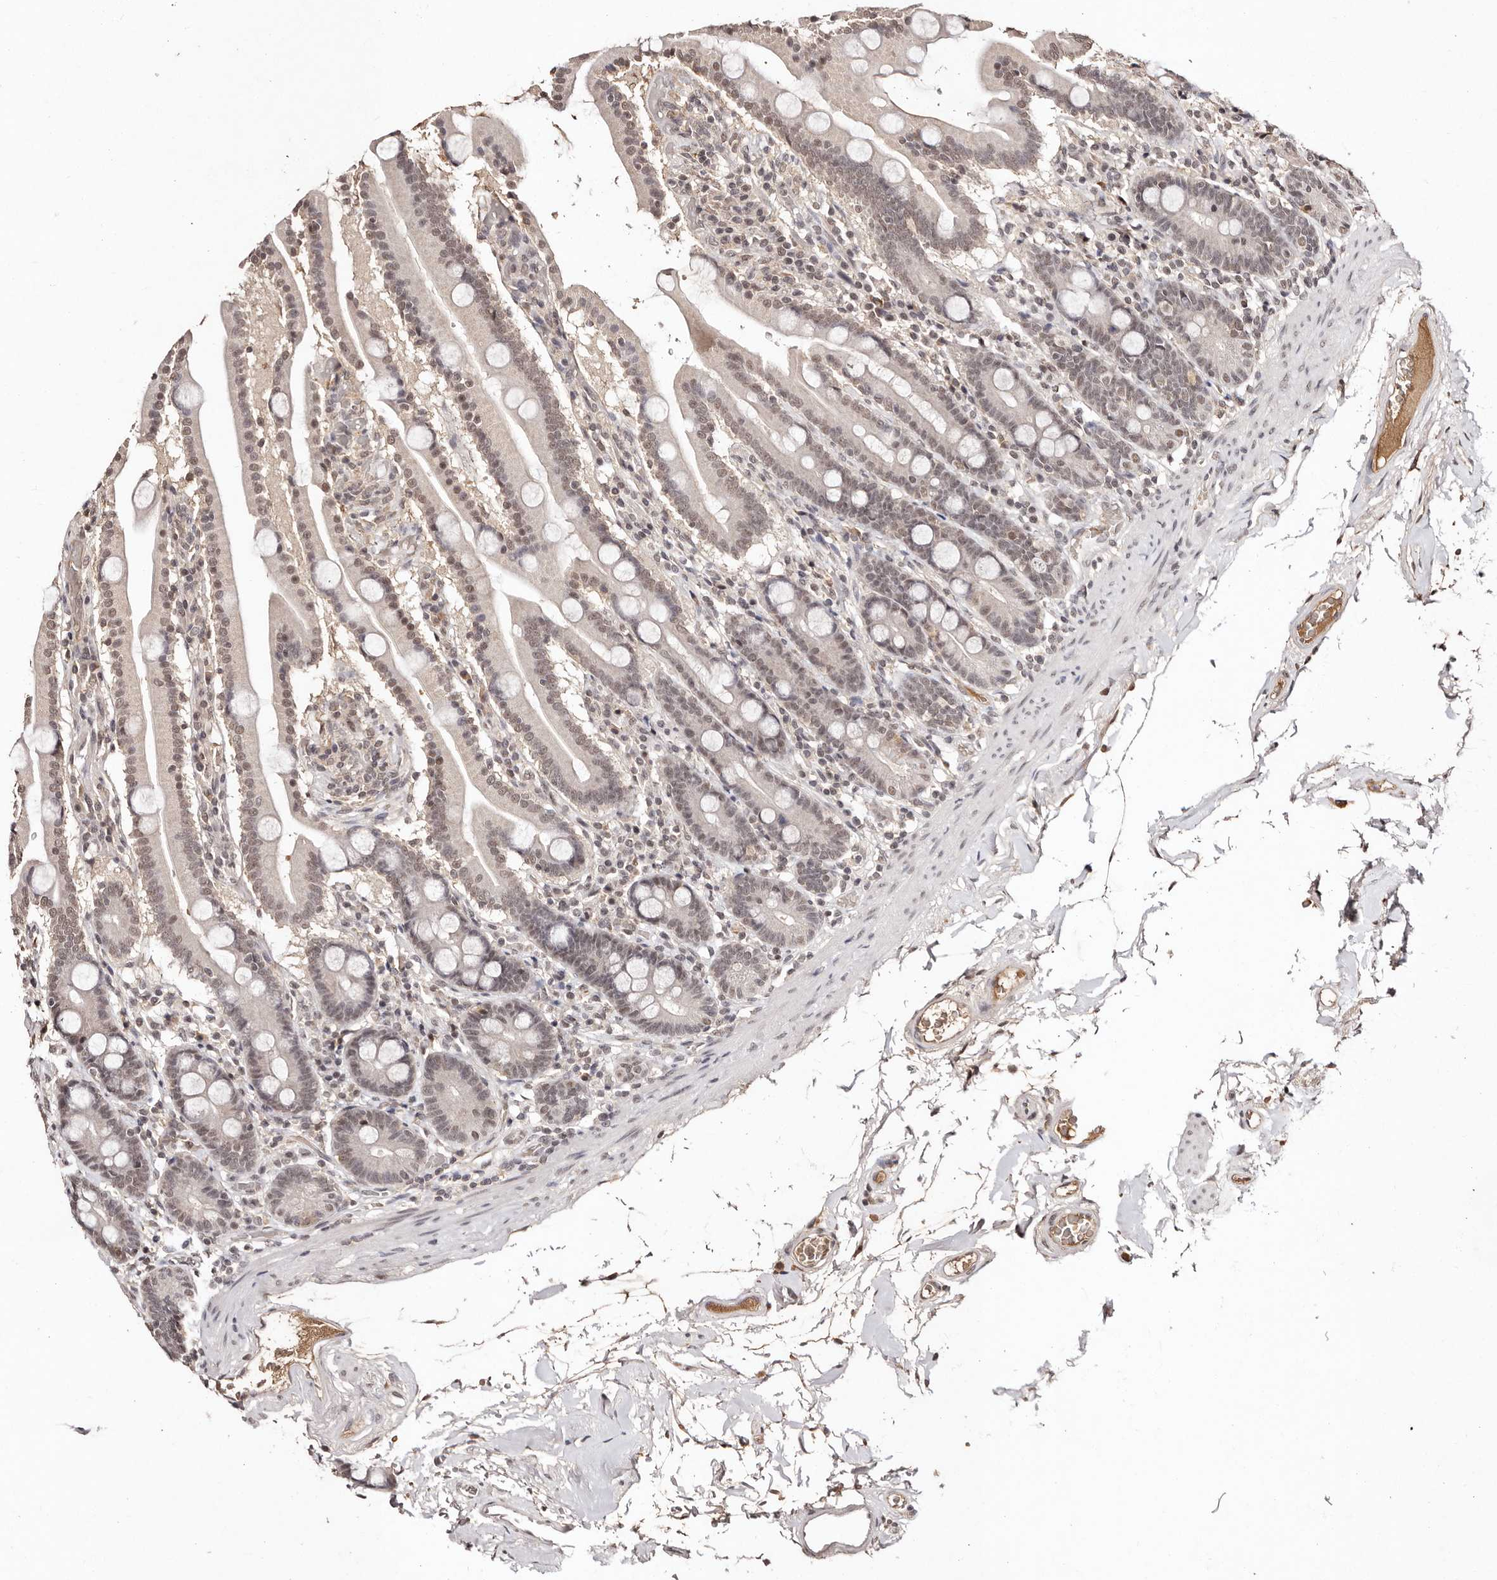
{"staining": {"intensity": "weak", "quantity": ">75%", "location": "nuclear"}, "tissue": "duodenum", "cell_type": "Glandular cells", "image_type": "normal", "snomed": [{"axis": "morphology", "description": "Normal tissue, NOS"}, {"axis": "topography", "description": "Duodenum"}], "caption": "Protein analysis of benign duodenum exhibits weak nuclear staining in about >75% of glandular cells. The staining was performed using DAB to visualize the protein expression in brown, while the nuclei were stained in blue with hematoxylin (Magnification: 20x).", "gene": "BICRAL", "patient": {"sex": "male", "age": 55}}